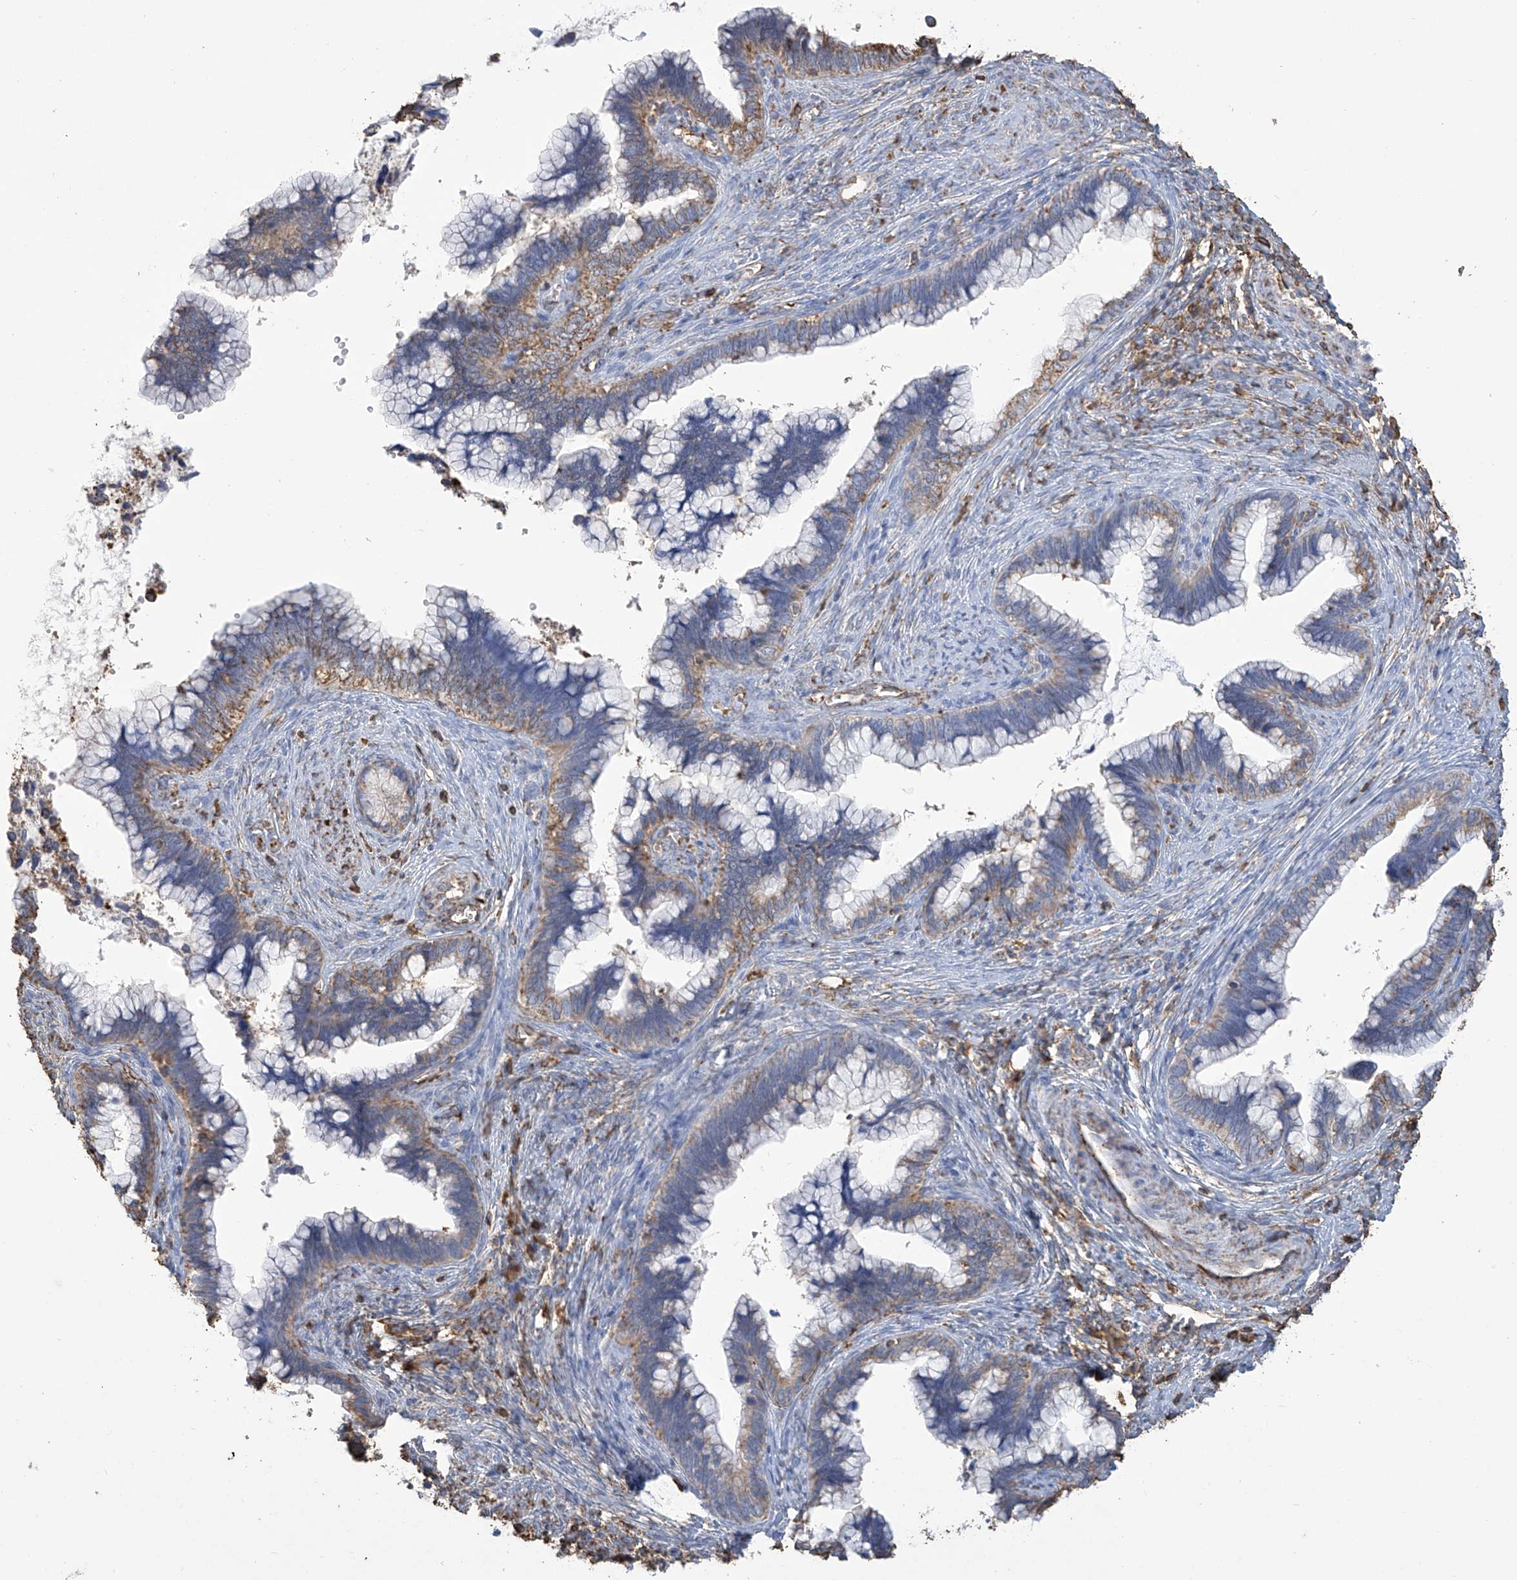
{"staining": {"intensity": "moderate", "quantity": "<25%", "location": "cytoplasmic/membranous"}, "tissue": "cervical cancer", "cell_type": "Tumor cells", "image_type": "cancer", "snomed": [{"axis": "morphology", "description": "Adenocarcinoma, NOS"}, {"axis": "topography", "description": "Cervix"}], "caption": "Immunohistochemical staining of cervical adenocarcinoma demonstrates low levels of moderate cytoplasmic/membranous protein expression in about <25% of tumor cells.", "gene": "OGT", "patient": {"sex": "female", "age": 44}}